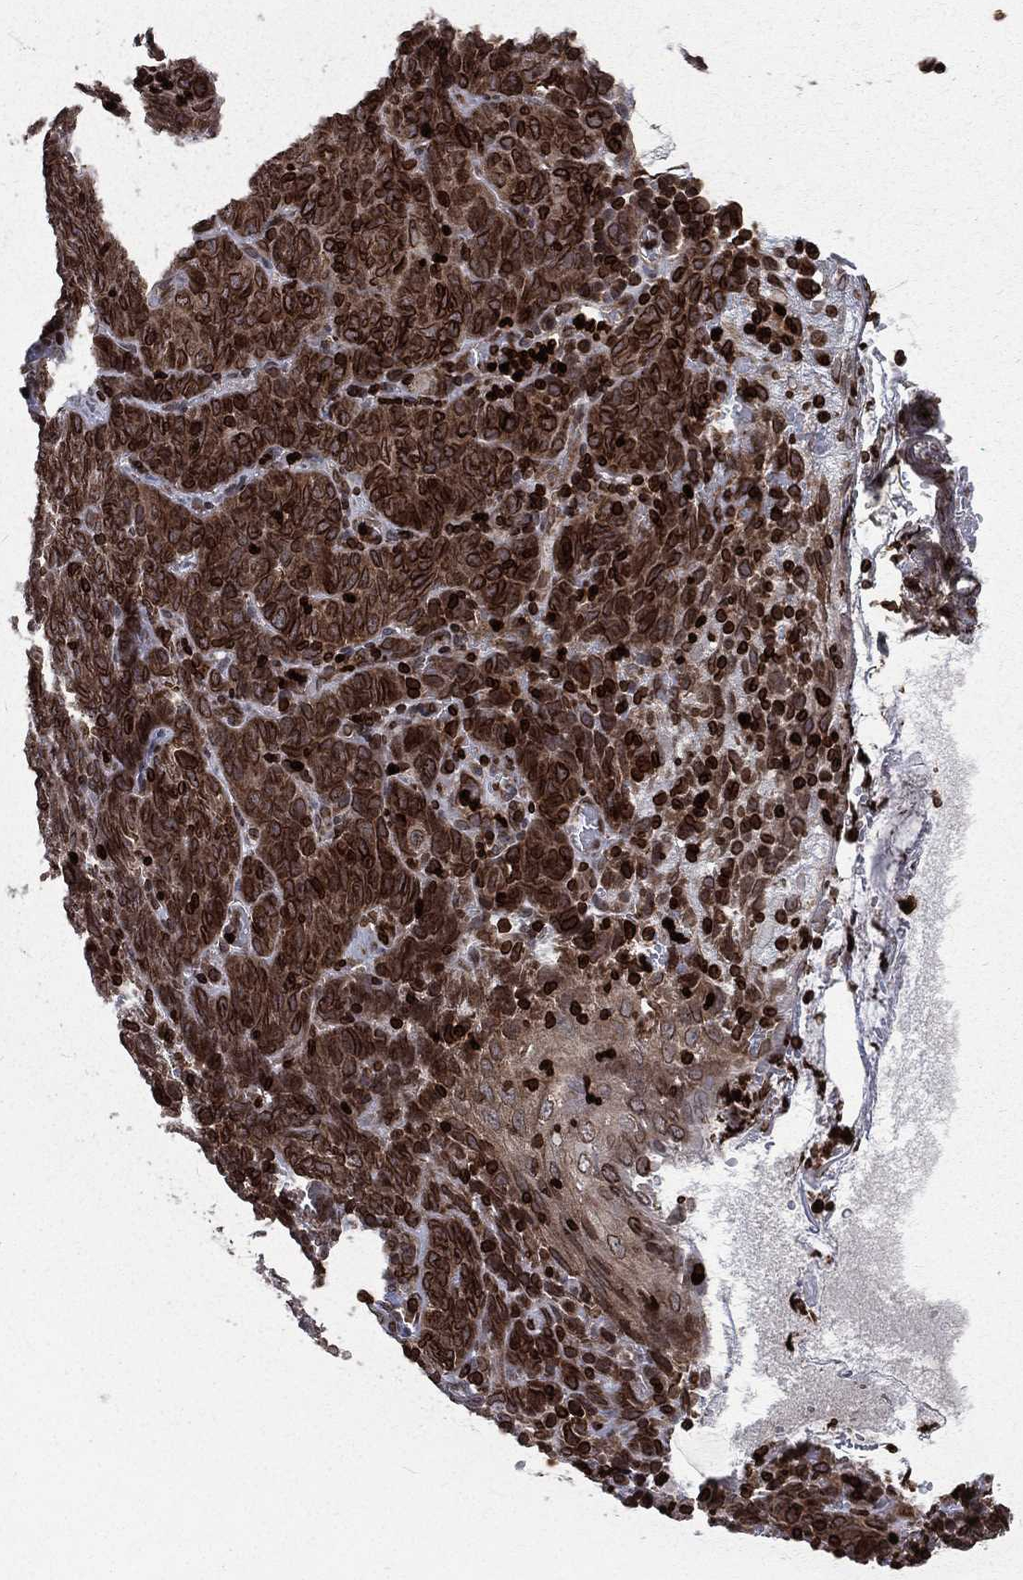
{"staining": {"intensity": "moderate", "quantity": ">75%", "location": "cytoplasmic/membranous,nuclear"}, "tissue": "skin cancer", "cell_type": "Tumor cells", "image_type": "cancer", "snomed": [{"axis": "morphology", "description": "Squamous cell carcinoma, NOS"}, {"axis": "topography", "description": "Skin"}, {"axis": "topography", "description": "Anal"}], "caption": "Skin cancer (squamous cell carcinoma) was stained to show a protein in brown. There is medium levels of moderate cytoplasmic/membranous and nuclear expression in approximately >75% of tumor cells.", "gene": "LBR", "patient": {"sex": "female", "age": 51}}